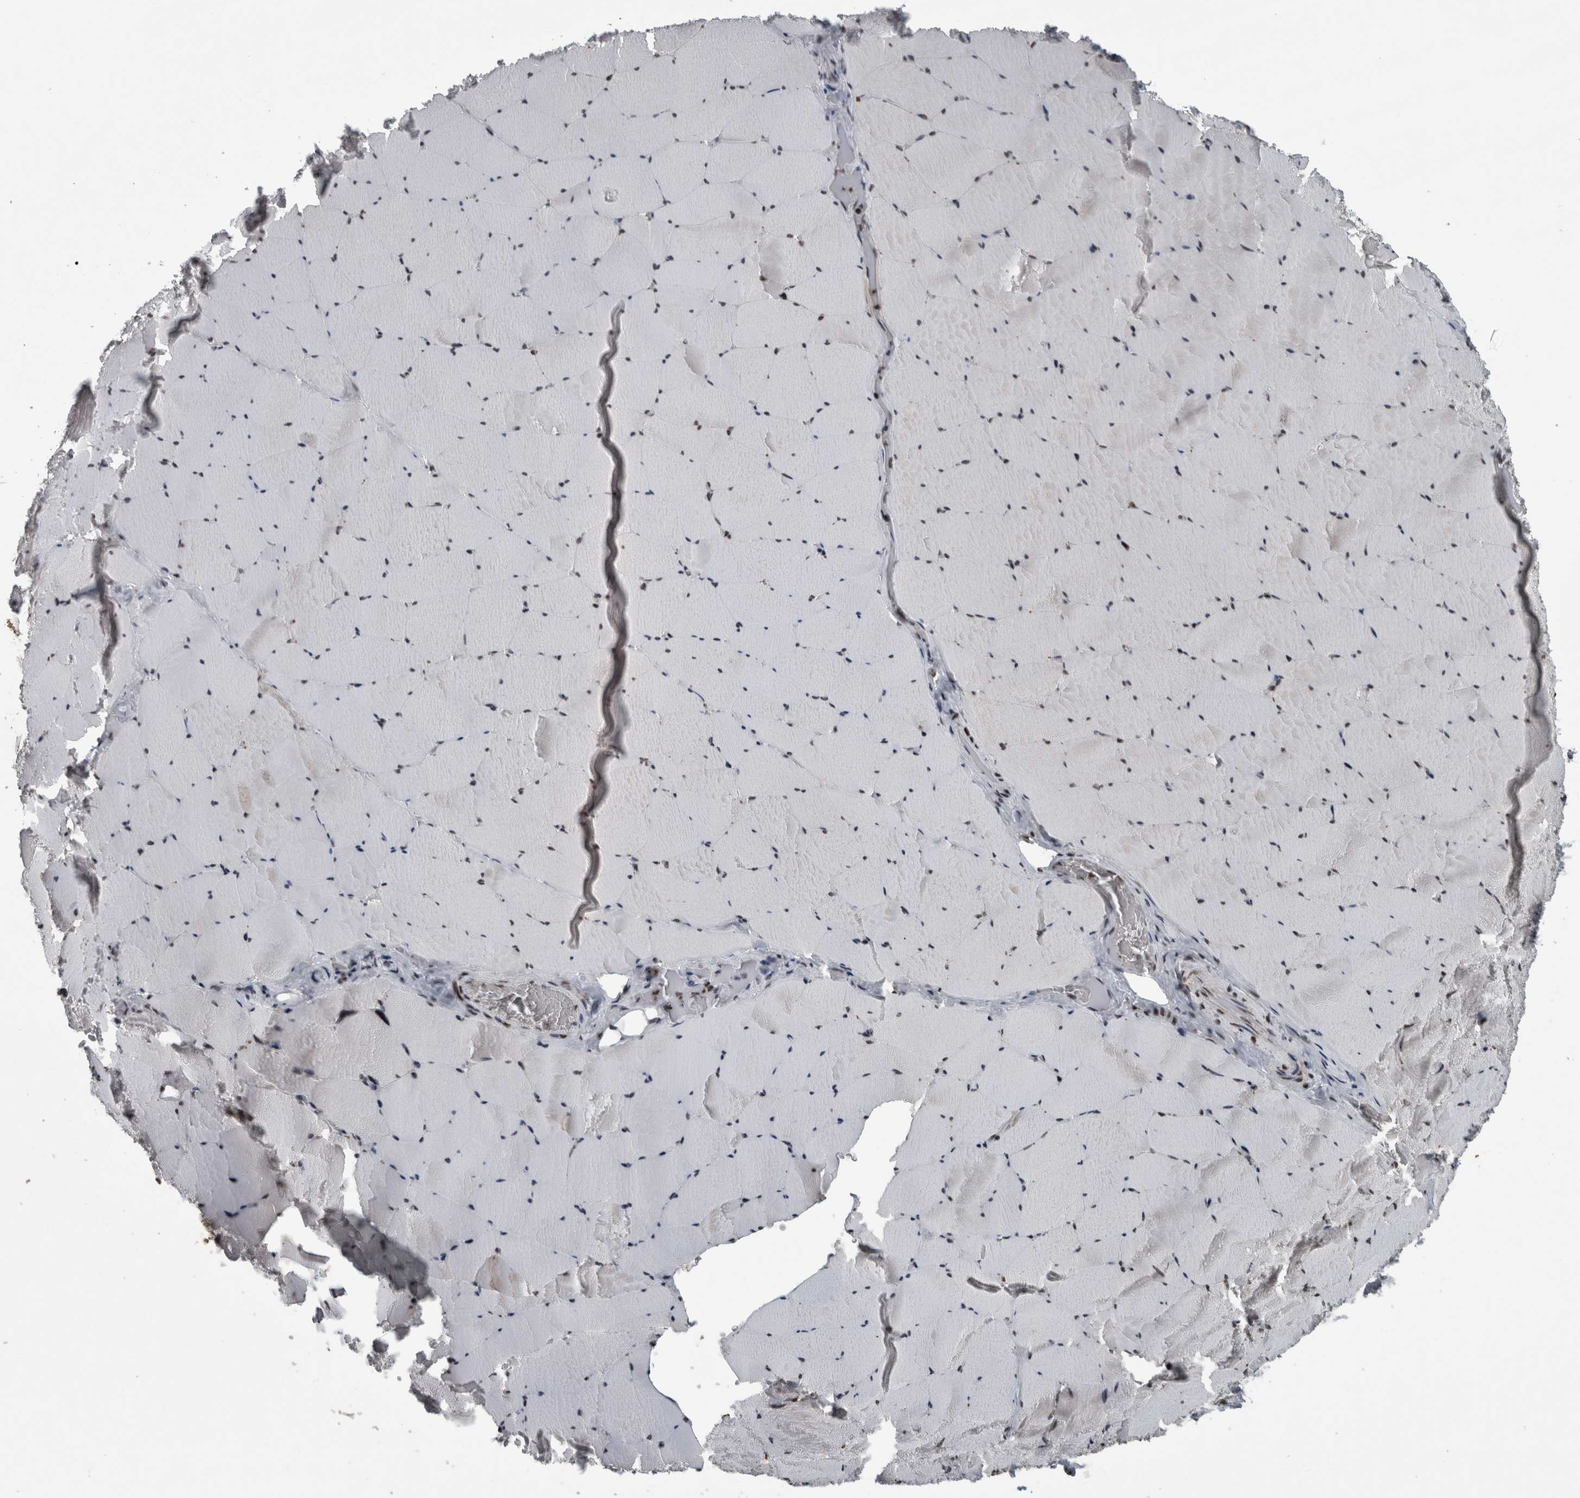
{"staining": {"intensity": "moderate", "quantity": "25%-75%", "location": "nuclear"}, "tissue": "skeletal muscle", "cell_type": "Myocytes", "image_type": "normal", "snomed": [{"axis": "morphology", "description": "Normal tissue, NOS"}, {"axis": "topography", "description": "Skeletal muscle"}], "caption": "This is an image of immunohistochemistry staining of unremarkable skeletal muscle, which shows moderate expression in the nuclear of myocytes.", "gene": "UNC50", "patient": {"sex": "male", "age": 62}}